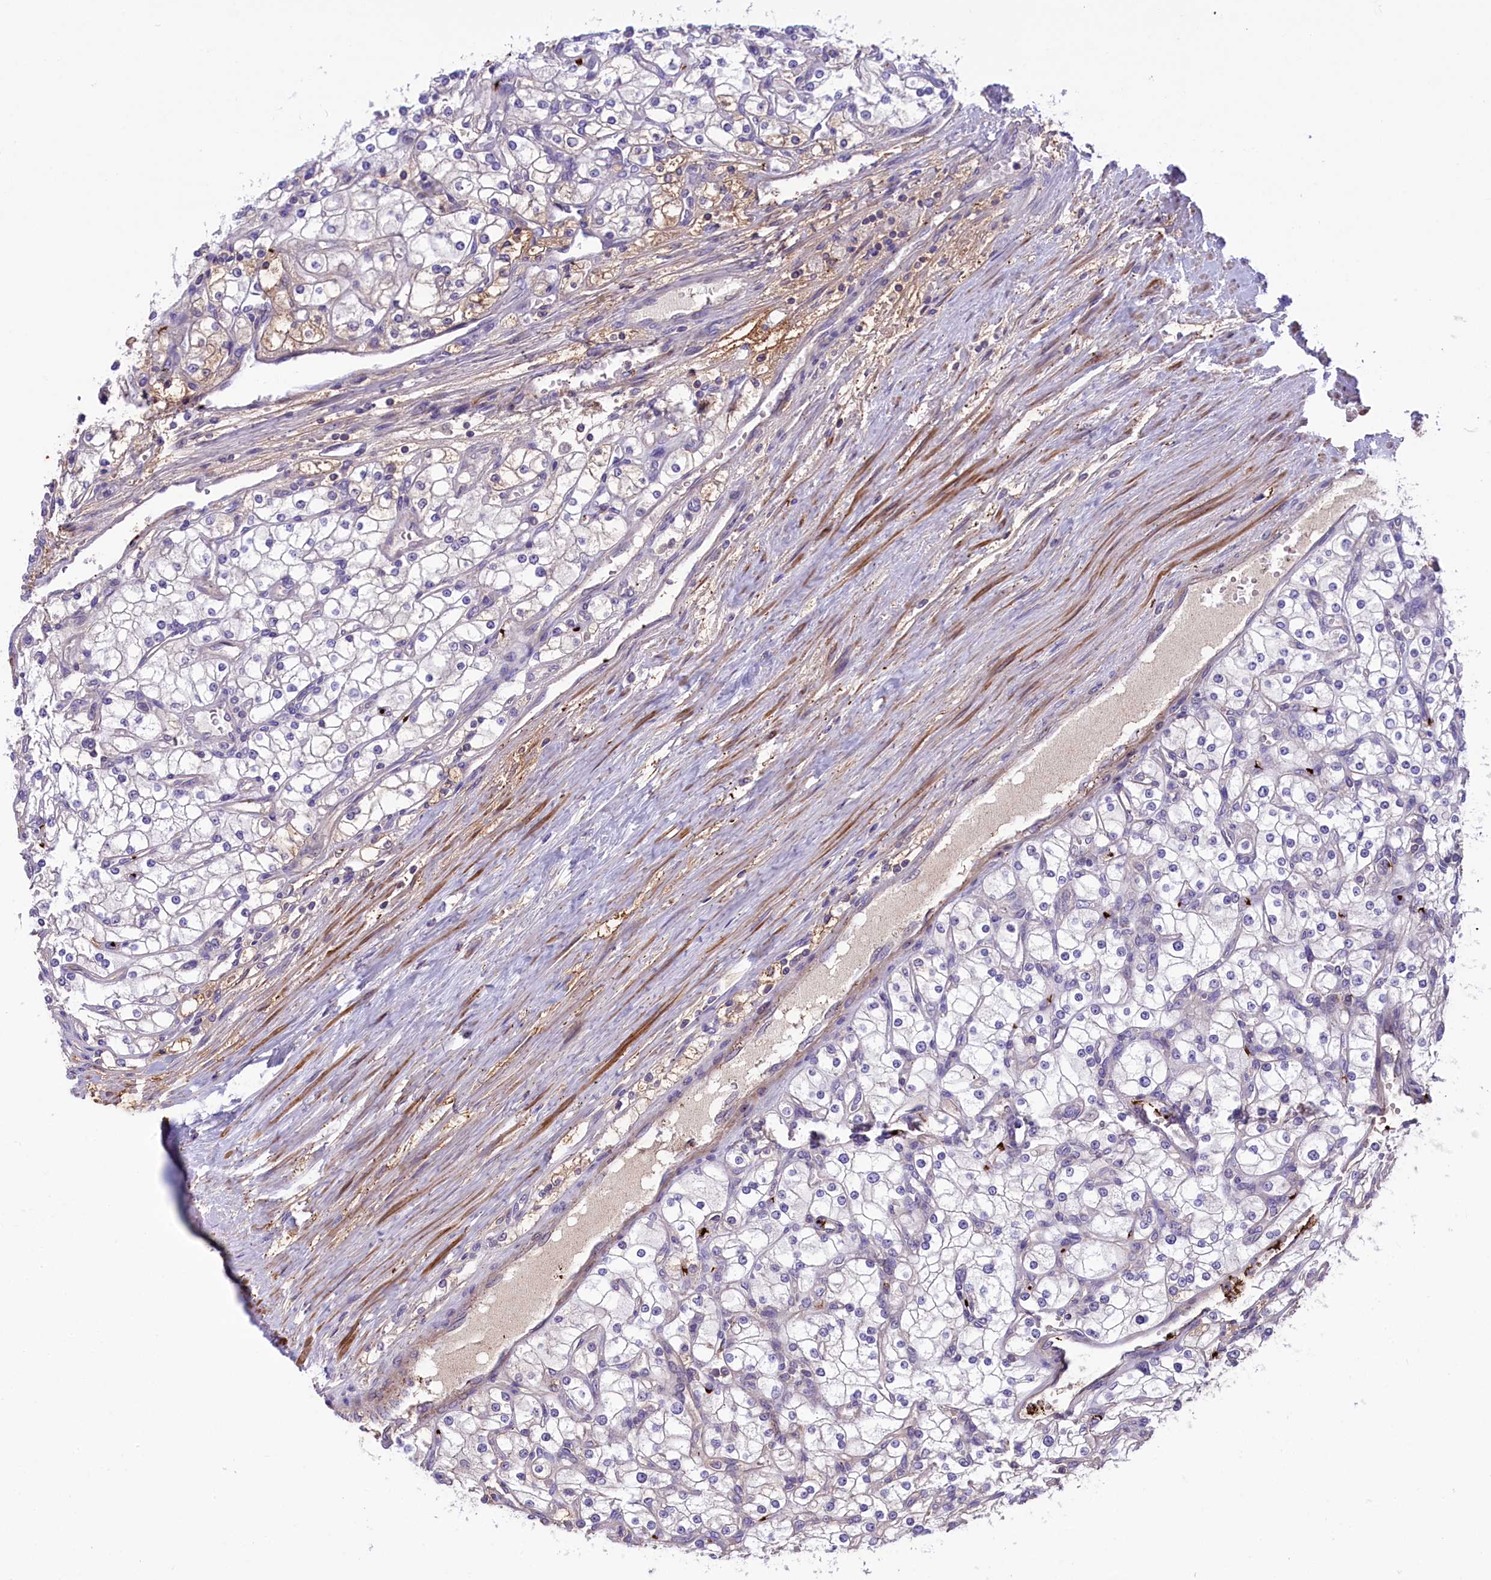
{"staining": {"intensity": "negative", "quantity": "none", "location": "none"}, "tissue": "renal cancer", "cell_type": "Tumor cells", "image_type": "cancer", "snomed": [{"axis": "morphology", "description": "Adenocarcinoma, NOS"}, {"axis": "topography", "description": "Kidney"}], "caption": "This is an IHC image of human renal cancer (adenocarcinoma). There is no positivity in tumor cells.", "gene": "HEATR3", "patient": {"sex": "male", "age": 80}}